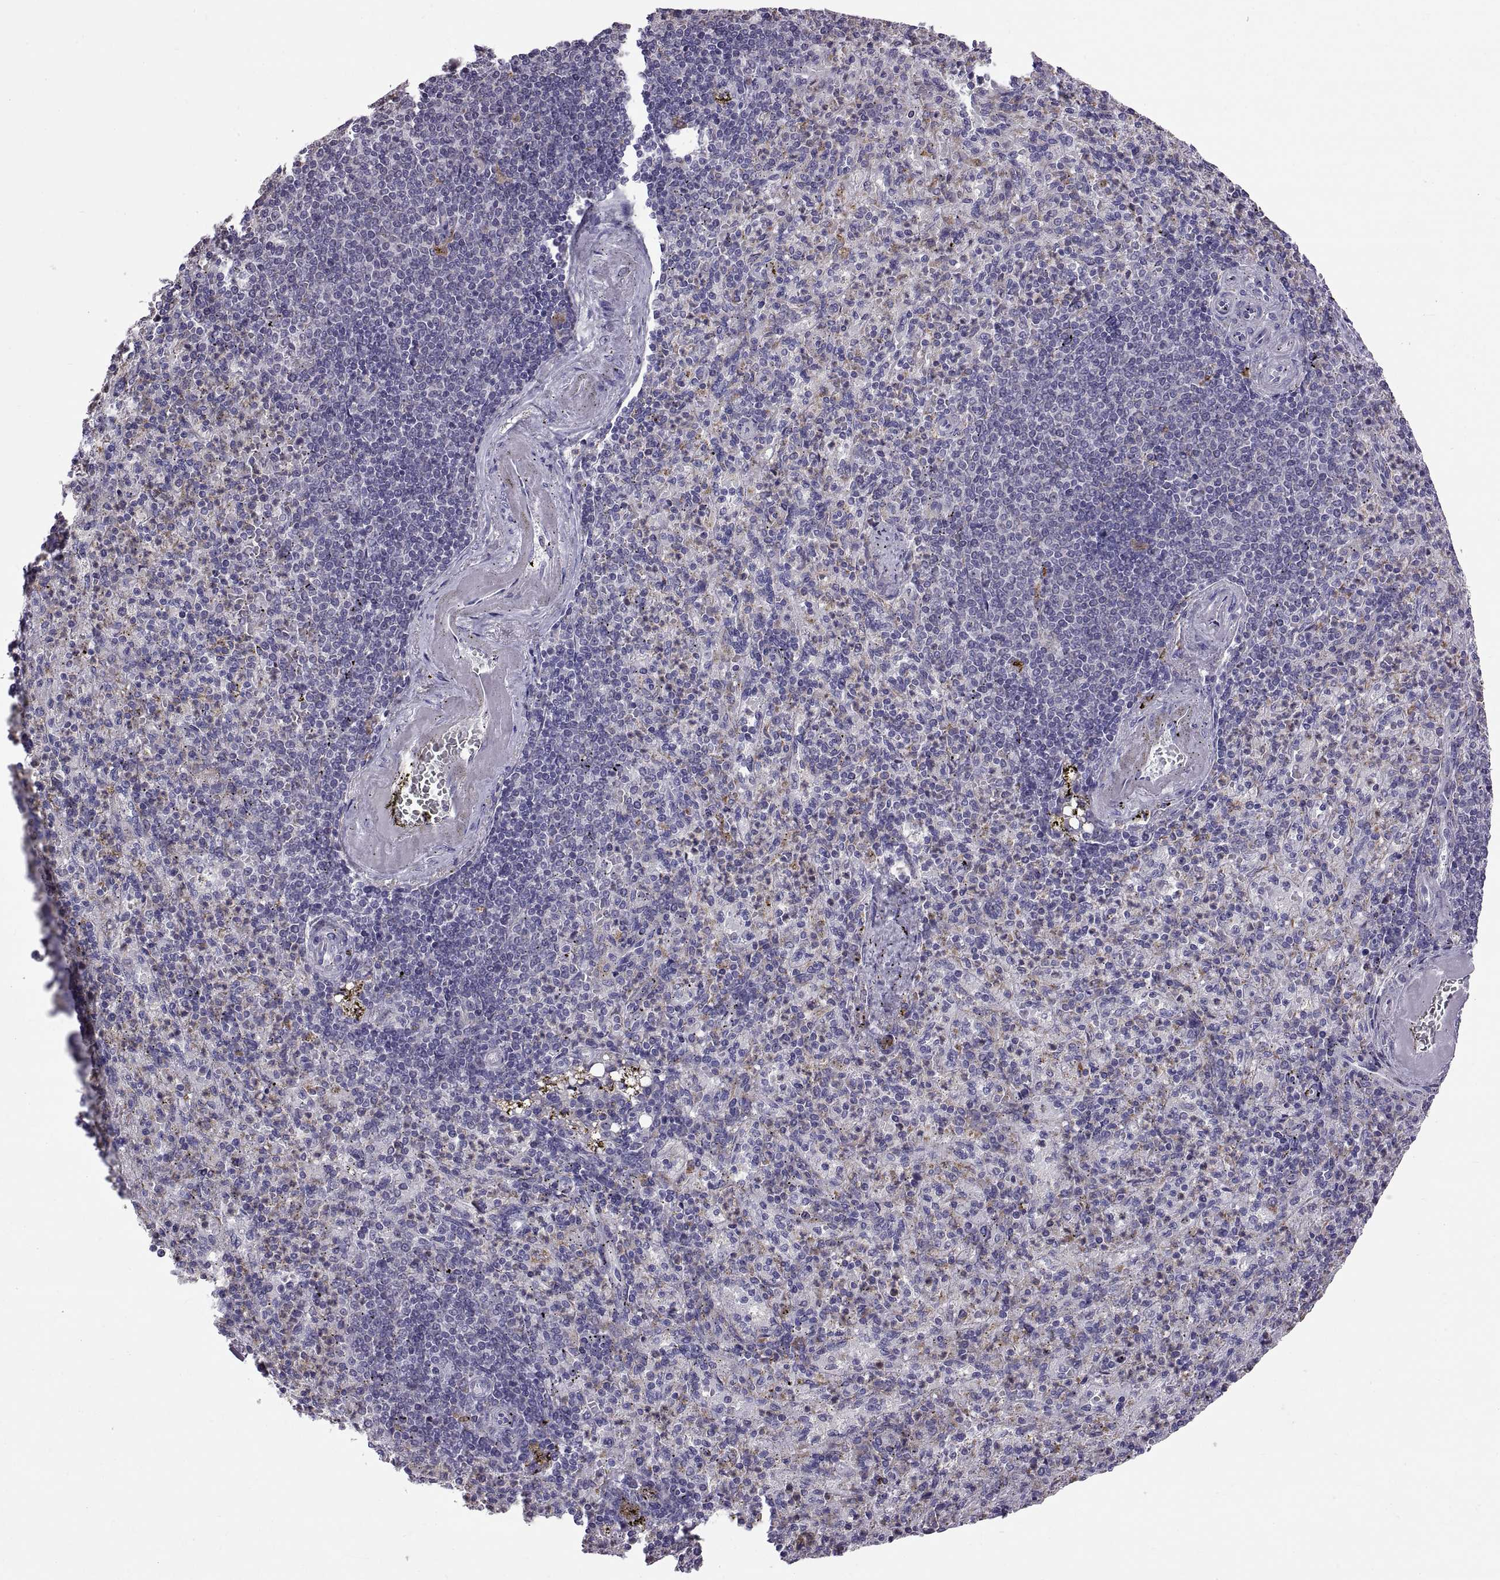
{"staining": {"intensity": "negative", "quantity": "none", "location": "none"}, "tissue": "spleen", "cell_type": "Cells in red pulp", "image_type": "normal", "snomed": [{"axis": "morphology", "description": "Normal tissue, NOS"}, {"axis": "topography", "description": "Spleen"}], "caption": "This is a photomicrograph of IHC staining of normal spleen, which shows no staining in cells in red pulp. The staining was performed using DAB to visualize the protein expression in brown, while the nuclei were stained in blue with hematoxylin (Magnification: 20x).", "gene": "ARSL", "patient": {"sex": "female", "age": 74}}